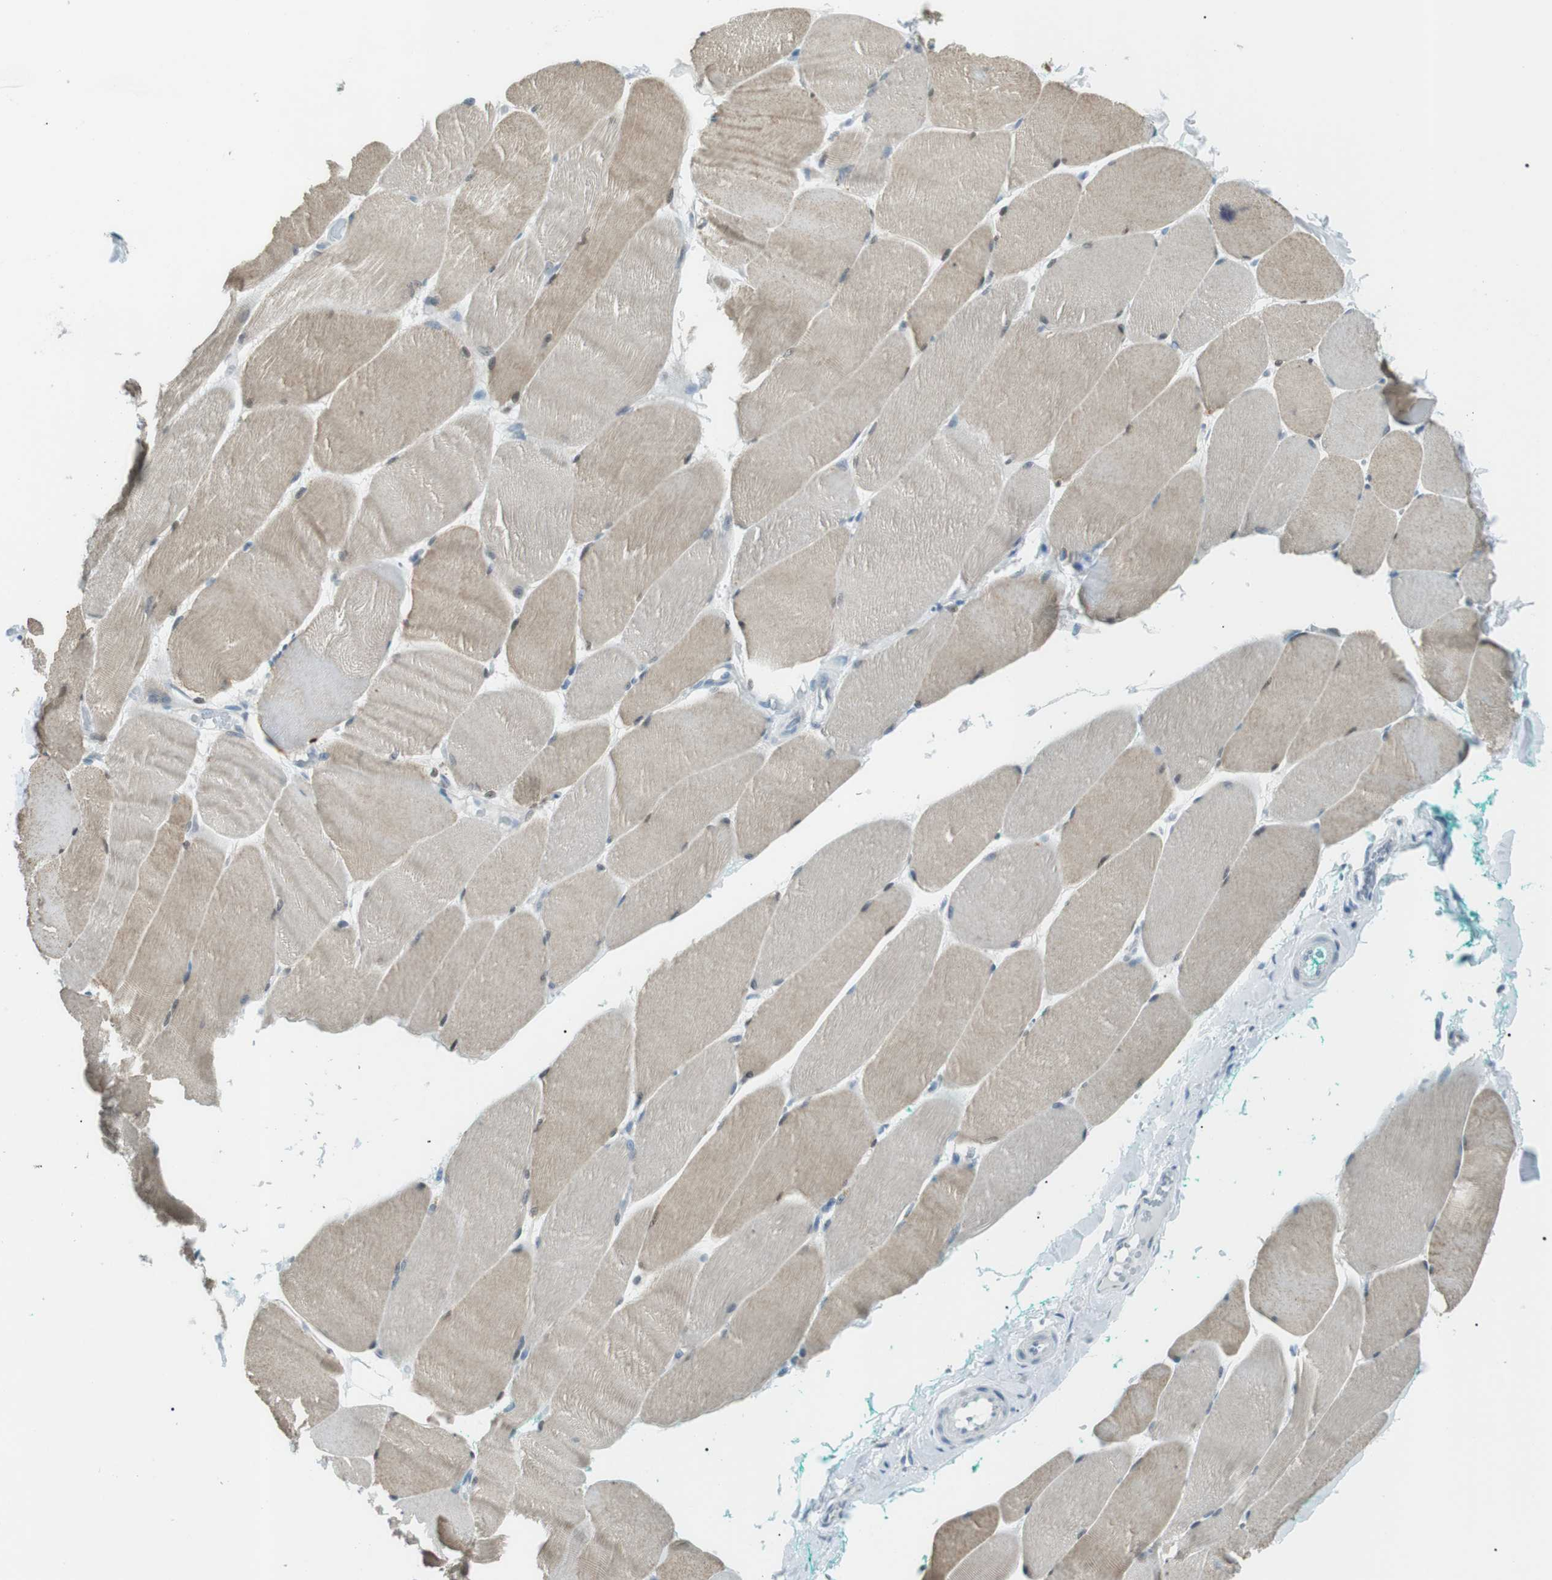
{"staining": {"intensity": "weak", "quantity": "25%-75%", "location": "cytoplasmic/membranous"}, "tissue": "skeletal muscle", "cell_type": "Myocytes", "image_type": "normal", "snomed": [{"axis": "morphology", "description": "Normal tissue, NOS"}, {"axis": "morphology", "description": "Squamous cell carcinoma, NOS"}, {"axis": "topography", "description": "Skeletal muscle"}], "caption": "Immunohistochemistry of normal skeletal muscle exhibits low levels of weak cytoplasmic/membranous expression in approximately 25%-75% of myocytes. (IHC, brightfield microscopy, high magnification).", "gene": "ENSG00000289724", "patient": {"sex": "male", "age": 51}}